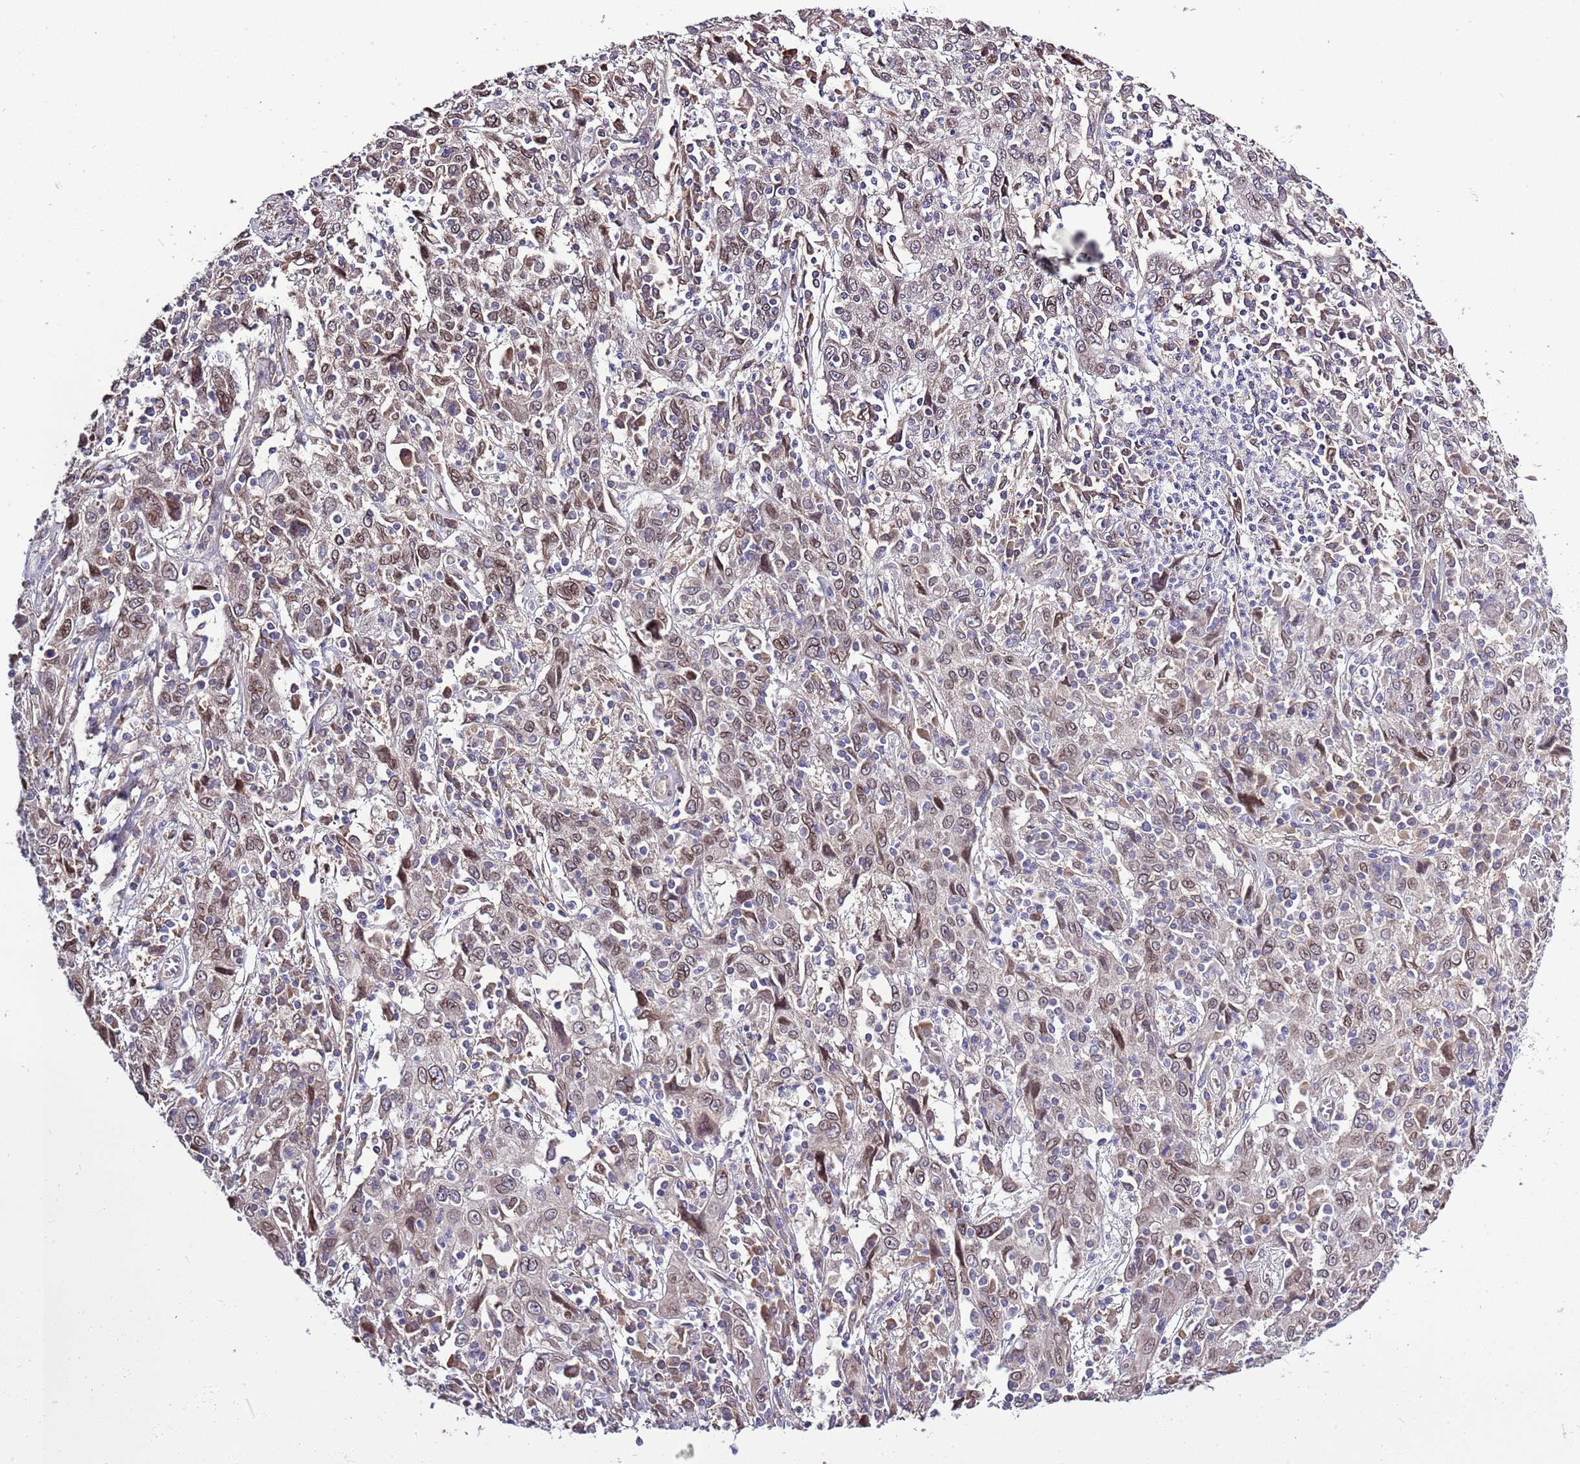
{"staining": {"intensity": "moderate", "quantity": "<25%", "location": "nuclear"}, "tissue": "cervical cancer", "cell_type": "Tumor cells", "image_type": "cancer", "snomed": [{"axis": "morphology", "description": "Squamous cell carcinoma, NOS"}, {"axis": "topography", "description": "Cervix"}], "caption": "Immunohistochemistry (IHC) photomicrograph of squamous cell carcinoma (cervical) stained for a protein (brown), which shows low levels of moderate nuclear expression in approximately <25% of tumor cells.", "gene": "ZNF665", "patient": {"sex": "female", "age": 46}}